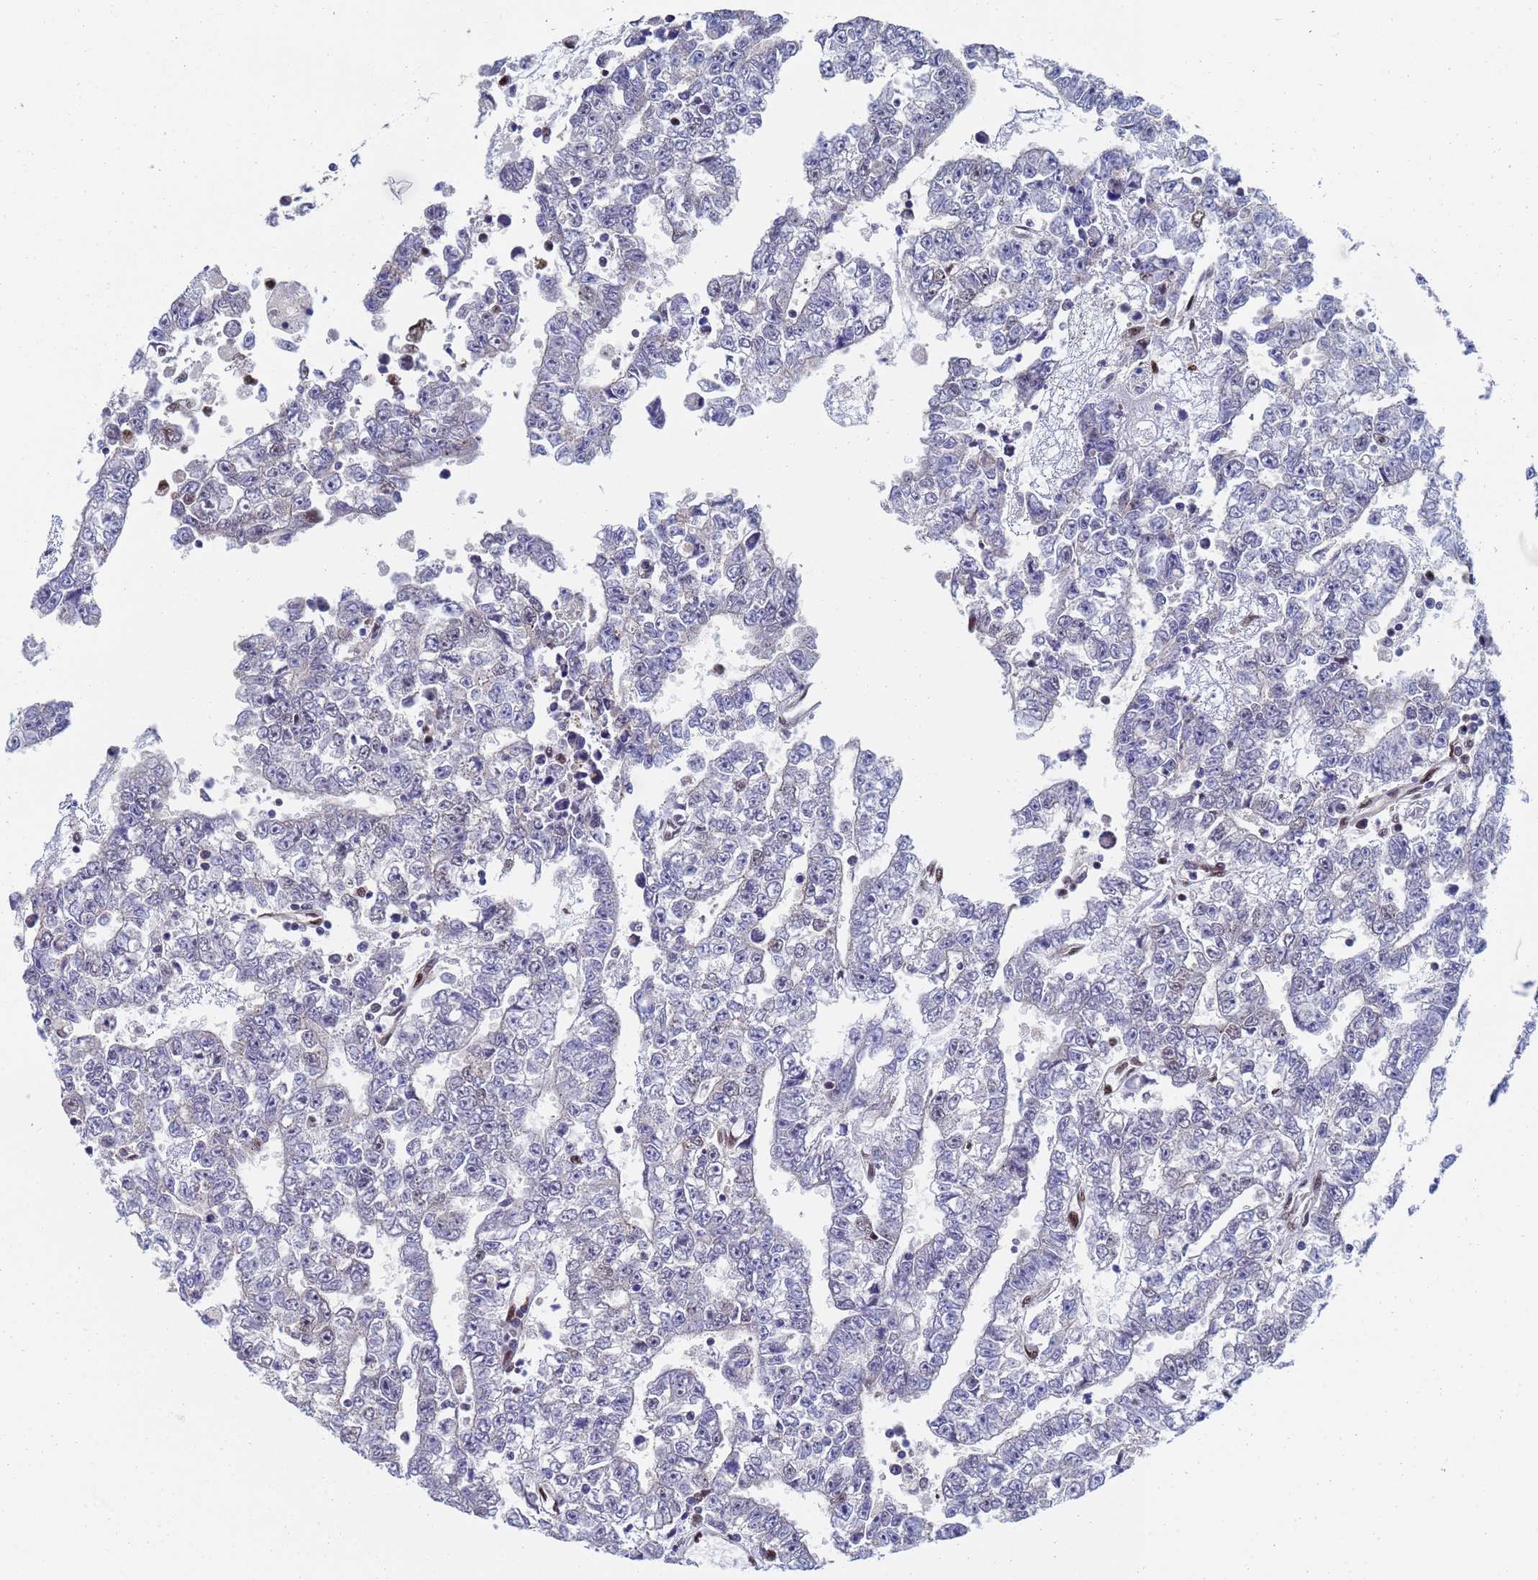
{"staining": {"intensity": "strong", "quantity": "25%-75%", "location": "nuclear"}, "tissue": "testis cancer", "cell_type": "Tumor cells", "image_type": "cancer", "snomed": [{"axis": "morphology", "description": "Carcinoma, Embryonal, NOS"}, {"axis": "topography", "description": "Testis"}], "caption": "Immunohistochemical staining of human testis cancer (embryonal carcinoma) demonstrates high levels of strong nuclear protein expression in approximately 25%-75% of tumor cells.", "gene": "AP5Z1", "patient": {"sex": "male", "age": 25}}